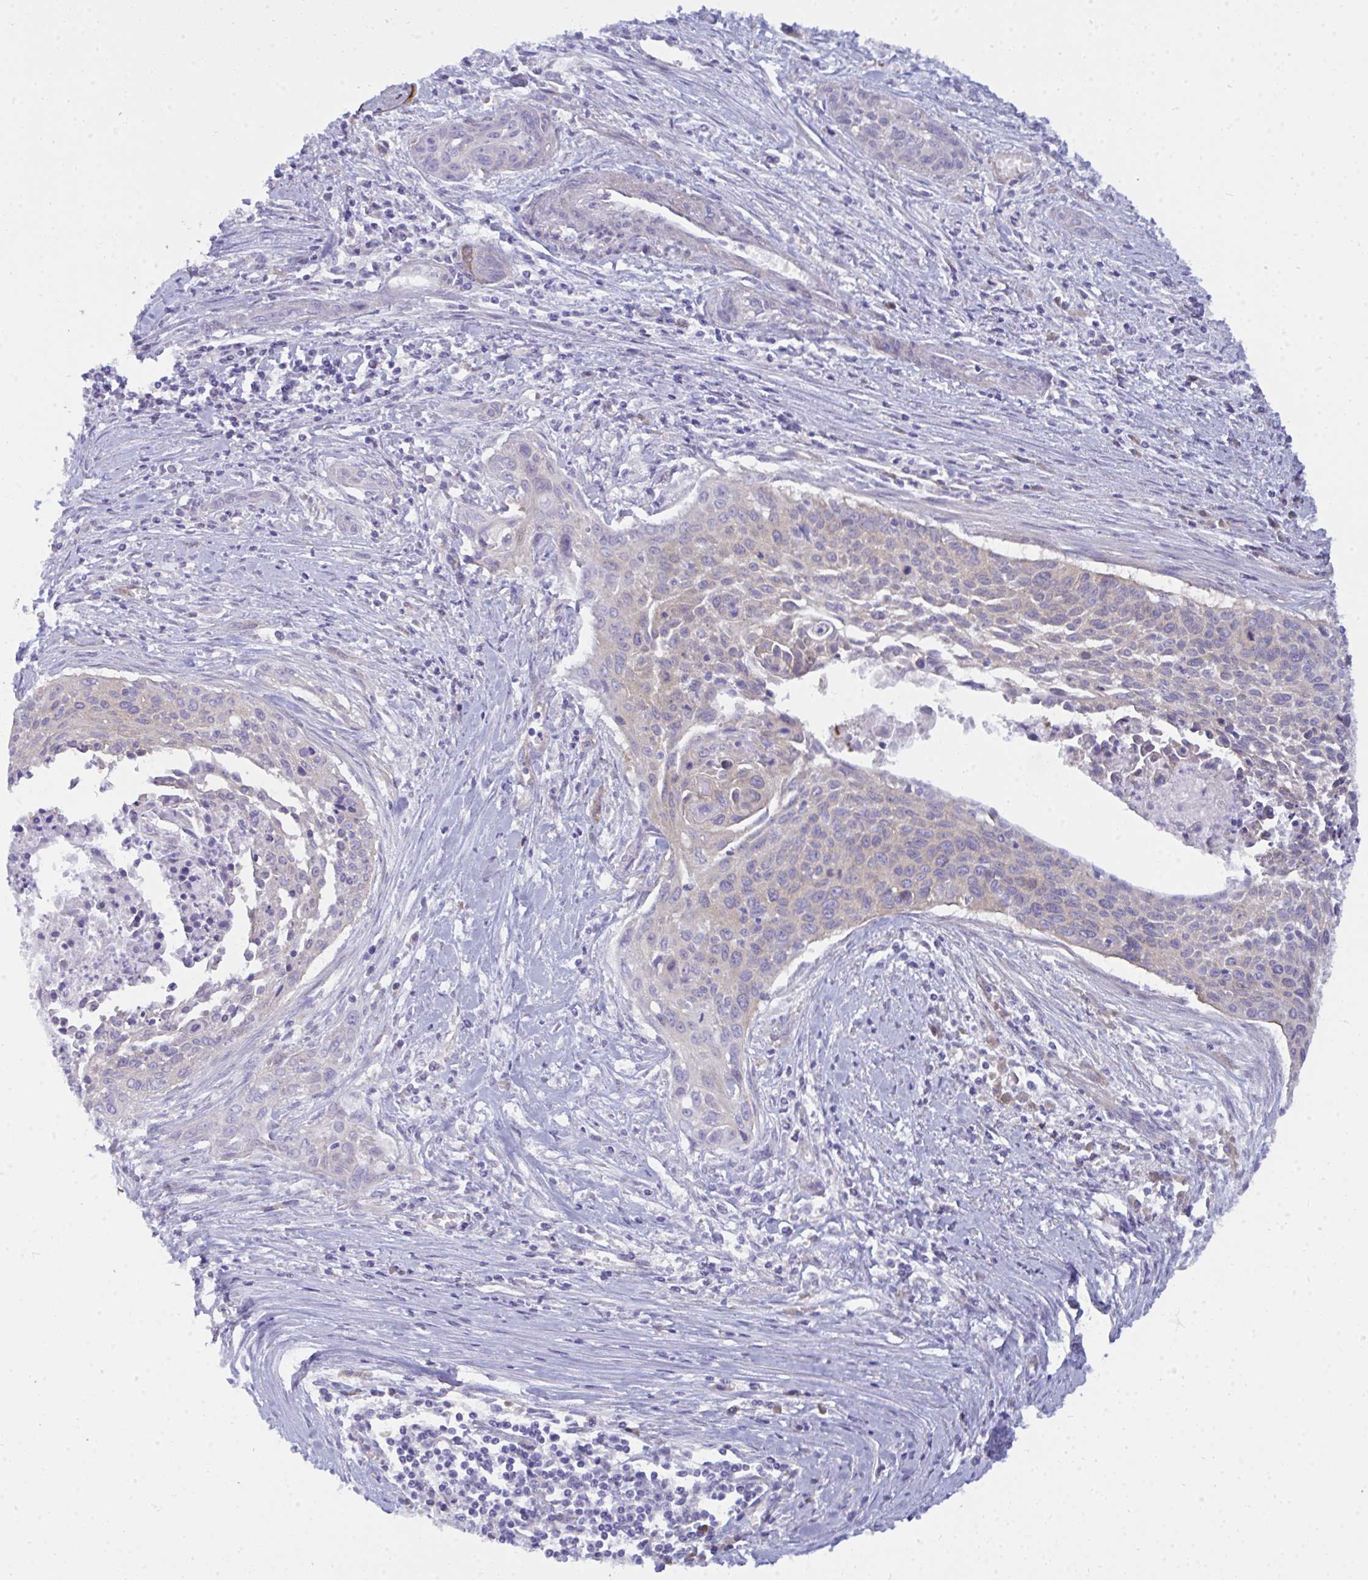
{"staining": {"intensity": "negative", "quantity": "none", "location": "none"}, "tissue": "cervical cancer", "cell_type": "Tumor cells", "image_type": "cancer", "snomed": [{"axis": "morphology", "description": "Squamous cell carcinoma, NOS"}, {"axis": "topography", "description": "Cervix"}], "caption": "Cervical squamous cell carcinoma stained for a protein using immunohistochemistry (IHC) shows no positivity tumor cells.", "gene": "GAB1", "patient": {"sex": "female", "age": 55}}